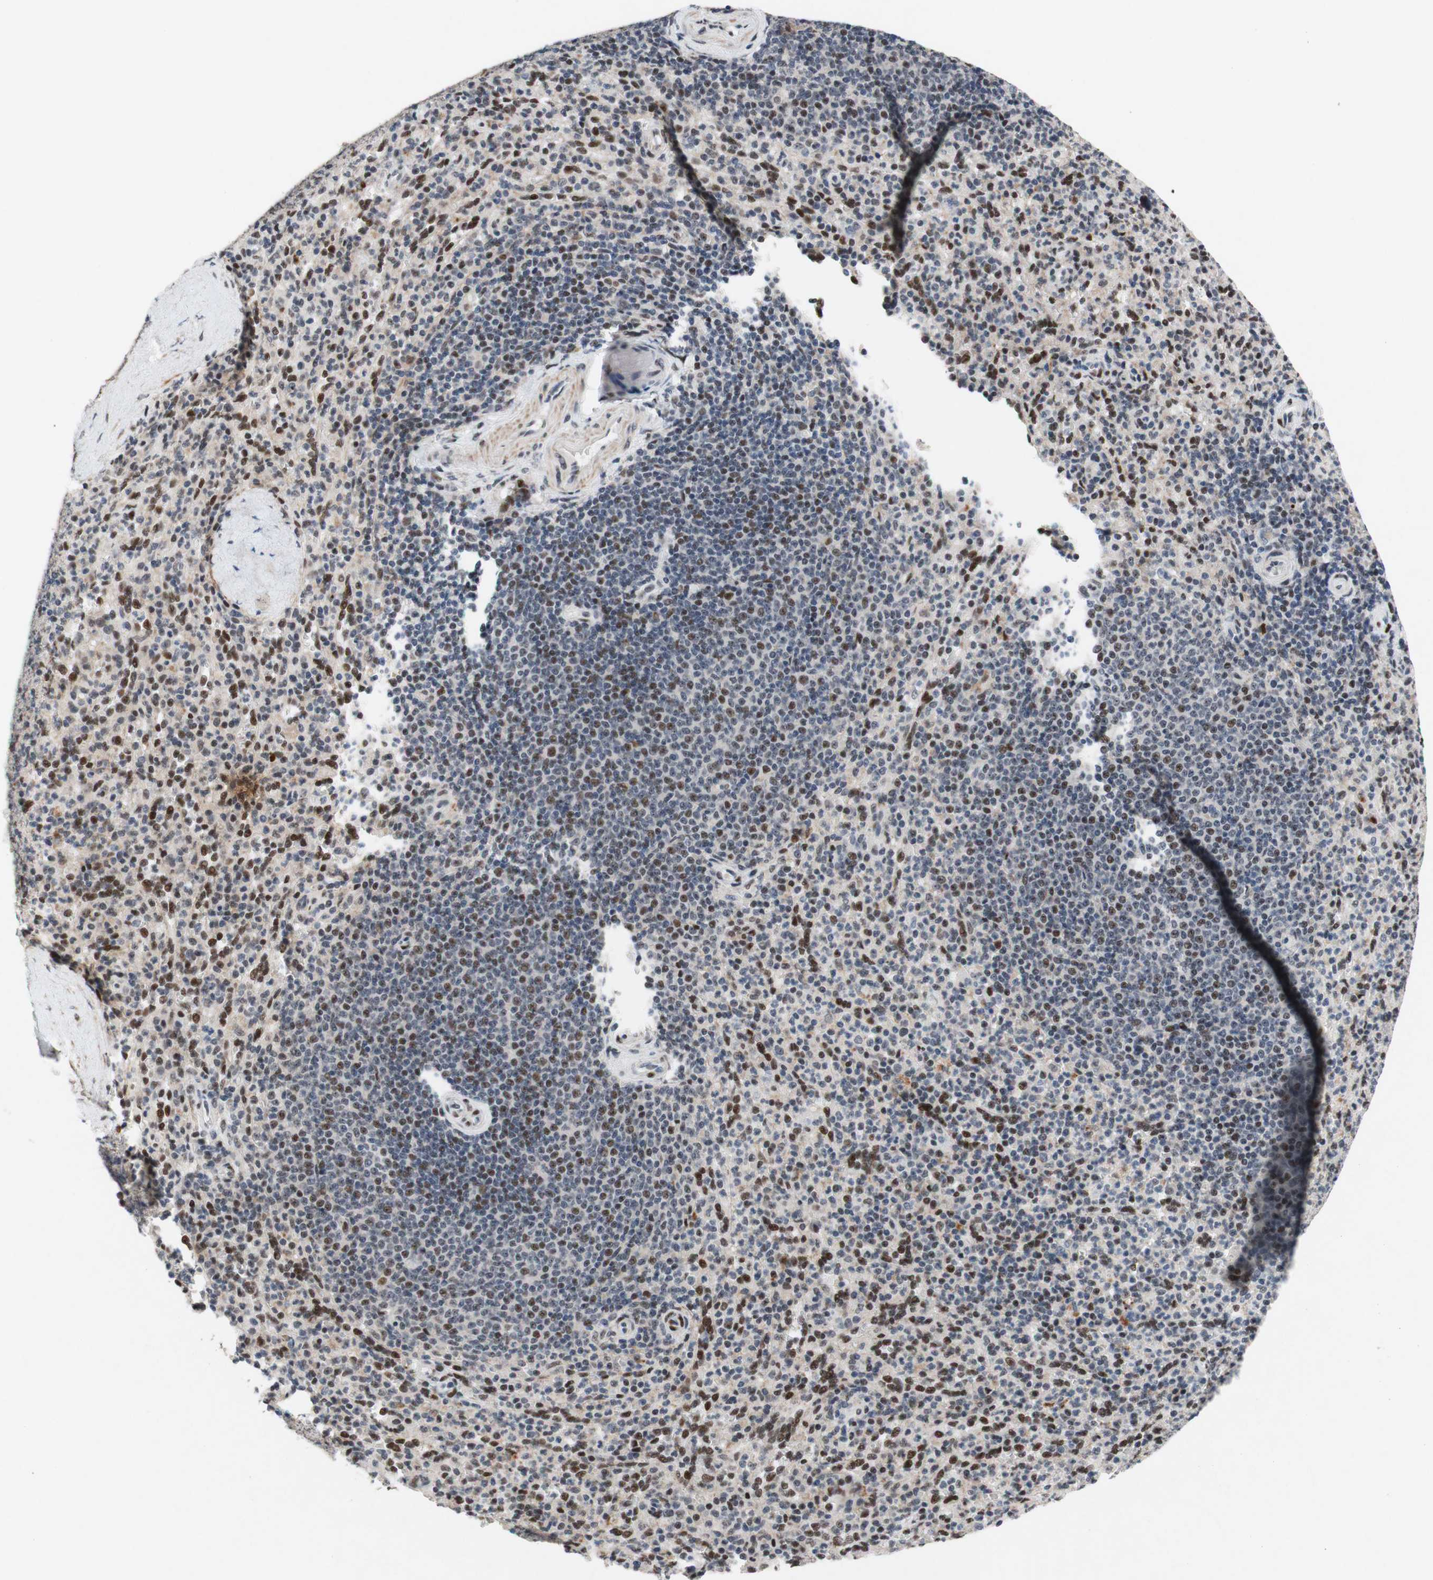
{"staining": {"intensity": "moderate", "quantity": "25%-75%", "location": "nuclear"}, "tissue": "spleen", "cell_type": "Cells in red pulp", "image_type": "normal", "snomed": [{"axis": "morphology", "description": "Normal tissue, NOS"}, {"axis": "topography", "description": "Spleen"}], "caption": "An image of spleen stained for a protein exhibits moderate nuclear brown staining in cells in red pulp. Nuclei are stained in blue.", "gene": "TLE1", "patient": {"sex": "male", "age": 36}}